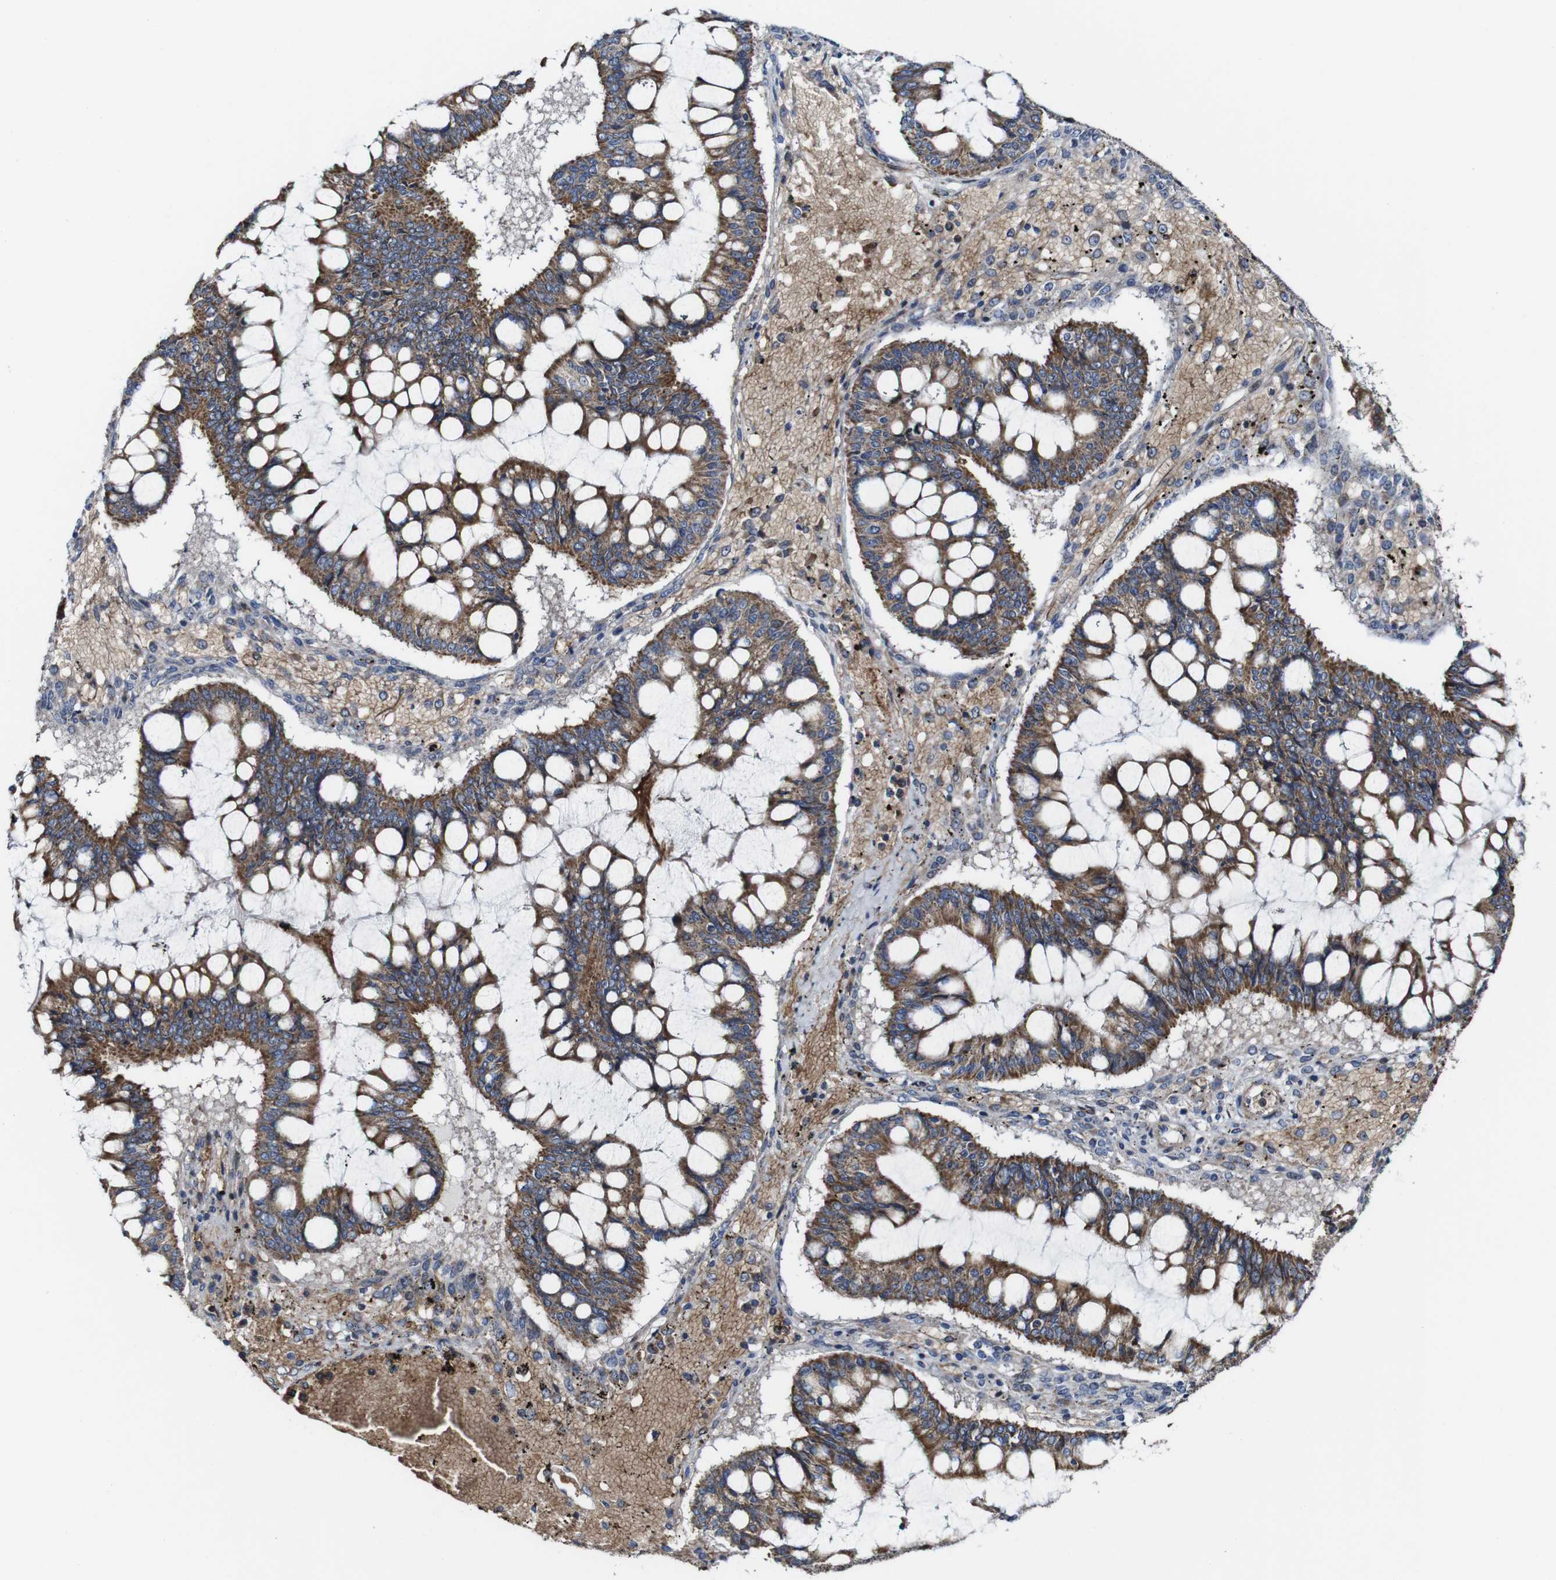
{"staining": {"intensity": "moderate", "quantity": ">75%", "location": "cytoplasmic/membranous"}, "tissue": "ovarian cancer", "cell_type": "Tumor cells", "image_type": "cancer", "snomed": [{"axis": "morphology", "description": "Cystadenocarcinoma, mucinous, NOS"}, {"axis": "topography", "description": "Ovary"}], "caption": "Brown immunohistochemical staining in ovarian cancer (mucinous cystadenocarcinoma) exhibits moderate cytoplasmic/membranous expression in approximately >75% of tumor cells.", "gene": "JAK2", "patient": {"sex": "female", "age": 73}}